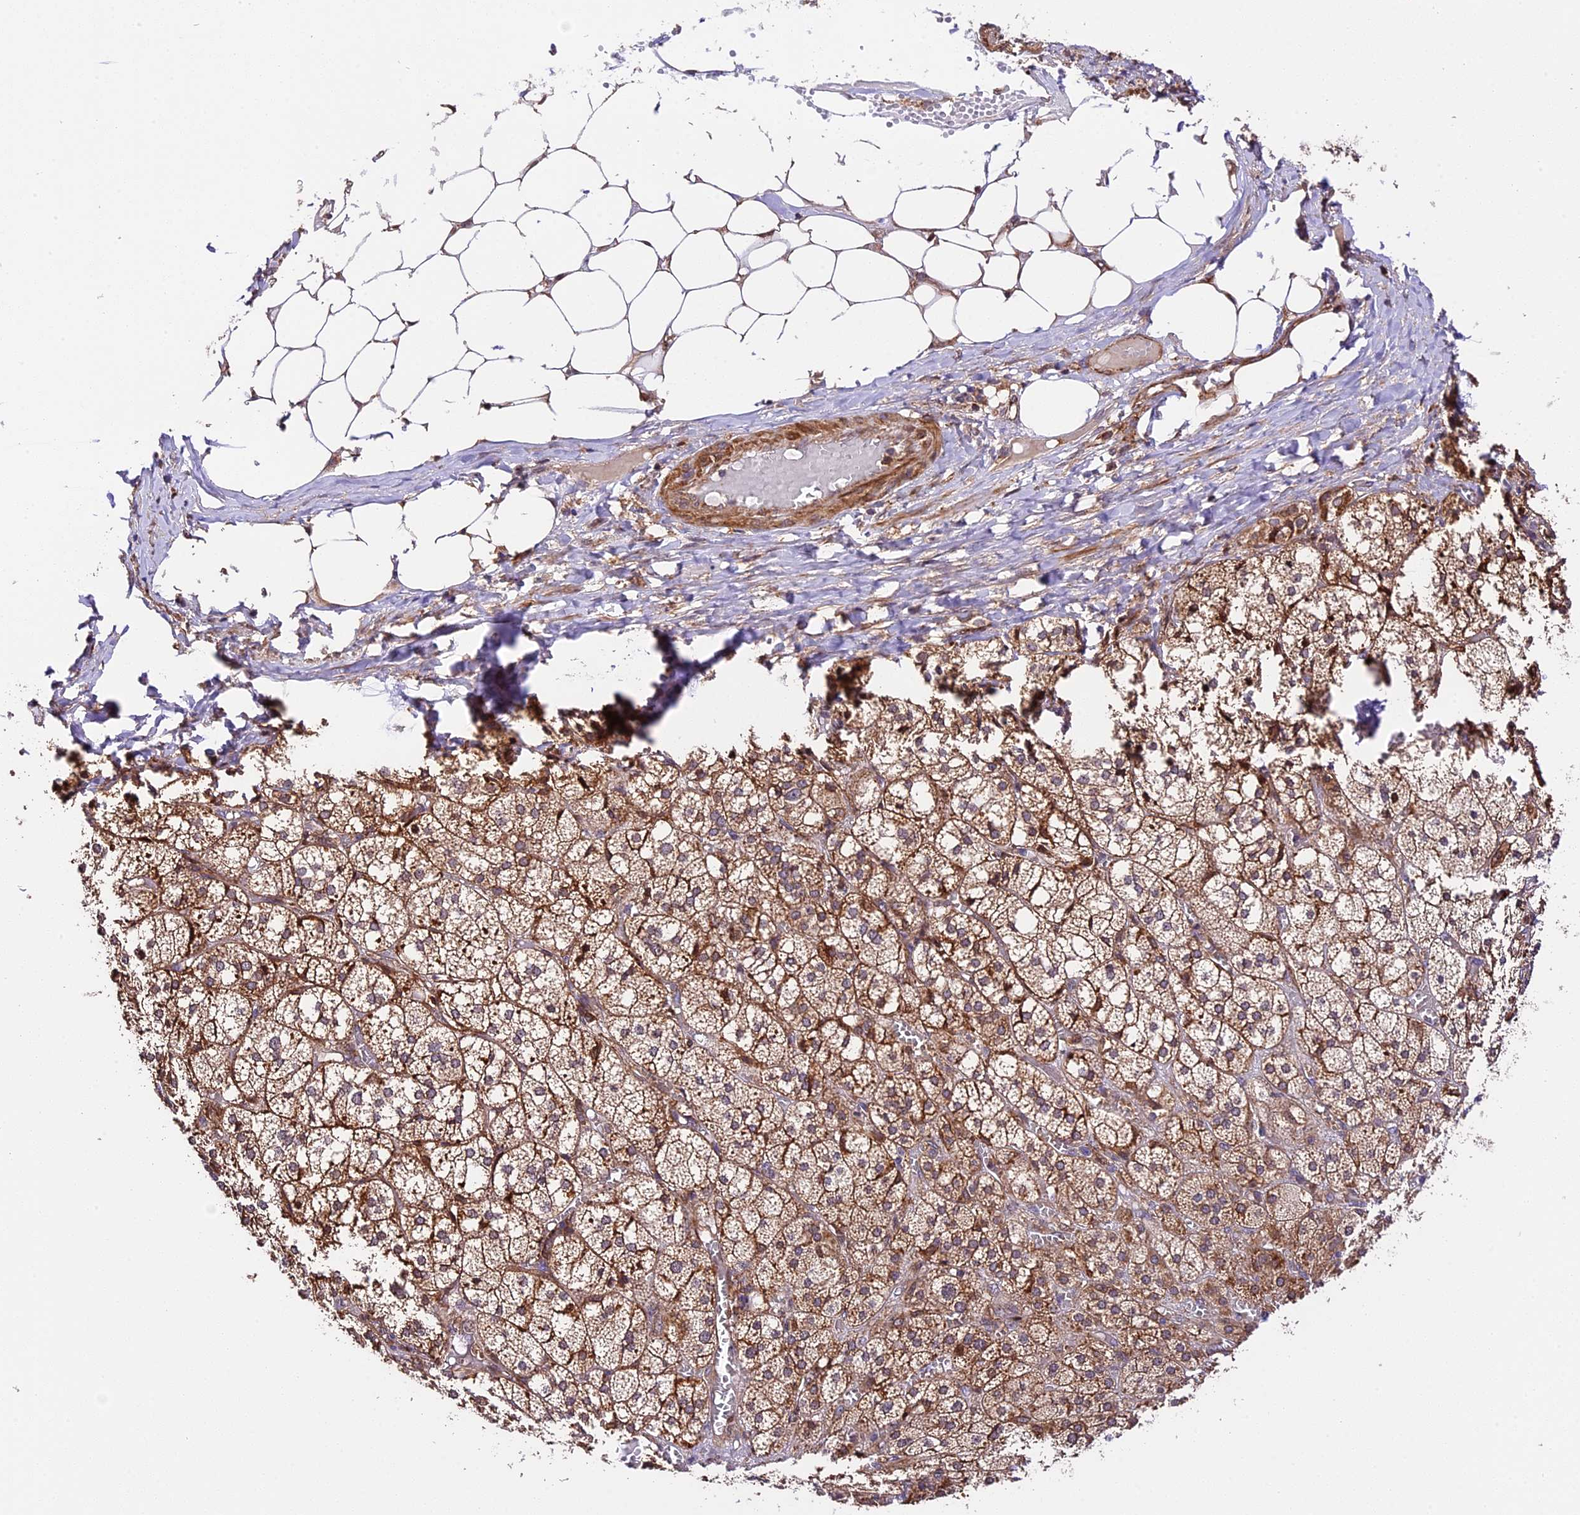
{"staining": {"intensity": "strong", "quantity": ">75%", "location": "cytoplasmic/membranous"}, "tissue": "adrenal gland", "cell_type": "Glandular cells", "image_type": "normal", "snomed": [{"axis": "morphology", "description": "Normal tissue, NOS"}, {"axis": "topography", "description": "Adrenal gland"}], "caption": "Glandular cells exhibit high levels of strong cytoplasmic/membranous staining in about >75% of cells in unremarkable human adrenal gland. (Brightfield microscopy of DAB IHC at high magnification).", "gene": "HERPUD1", "patient": {"sex": "female", "age": 61}}